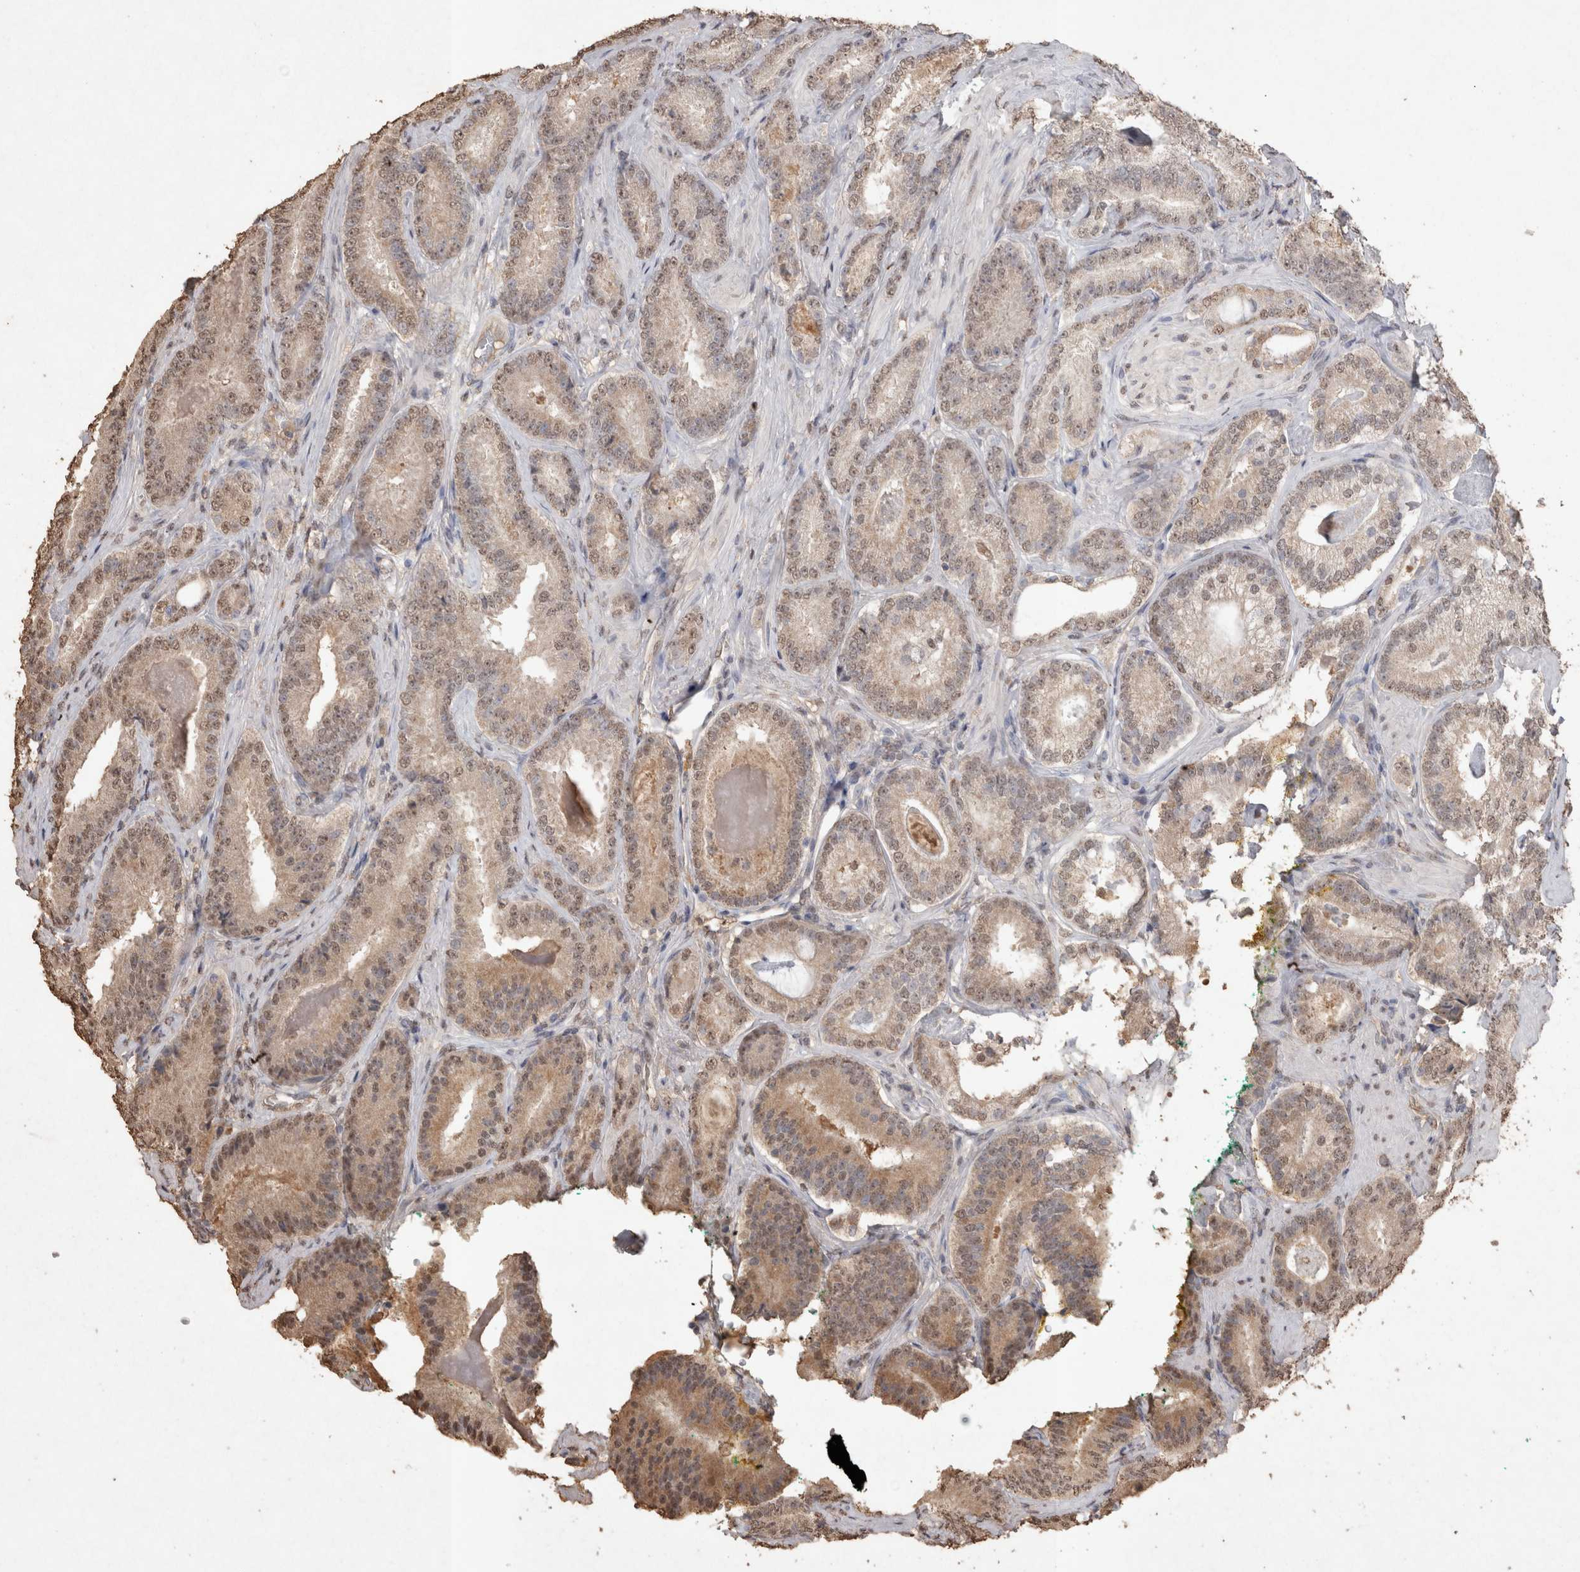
{"staining": {"intensity": "weak", "quantity": ">75%", "location": "cytoplasmic/membranous,nuclear"}, "tissue": "prostate cancer", "cell_type": "Tumor cells", "image_type": "cancer", "snomed": [{"axis": "morphology", "description": "Adenocarcinoma, Low grade"}, {"axis": "topography", "description": "Prostate"}], "caption": "Protein analysis of prostate cancer tissue shows weak cytoplasmic/membranous and nuclear positivity in approximately >75% of tumor cells.", "gene": "MLX", "patient": {"sex": "male", "age": 51}}